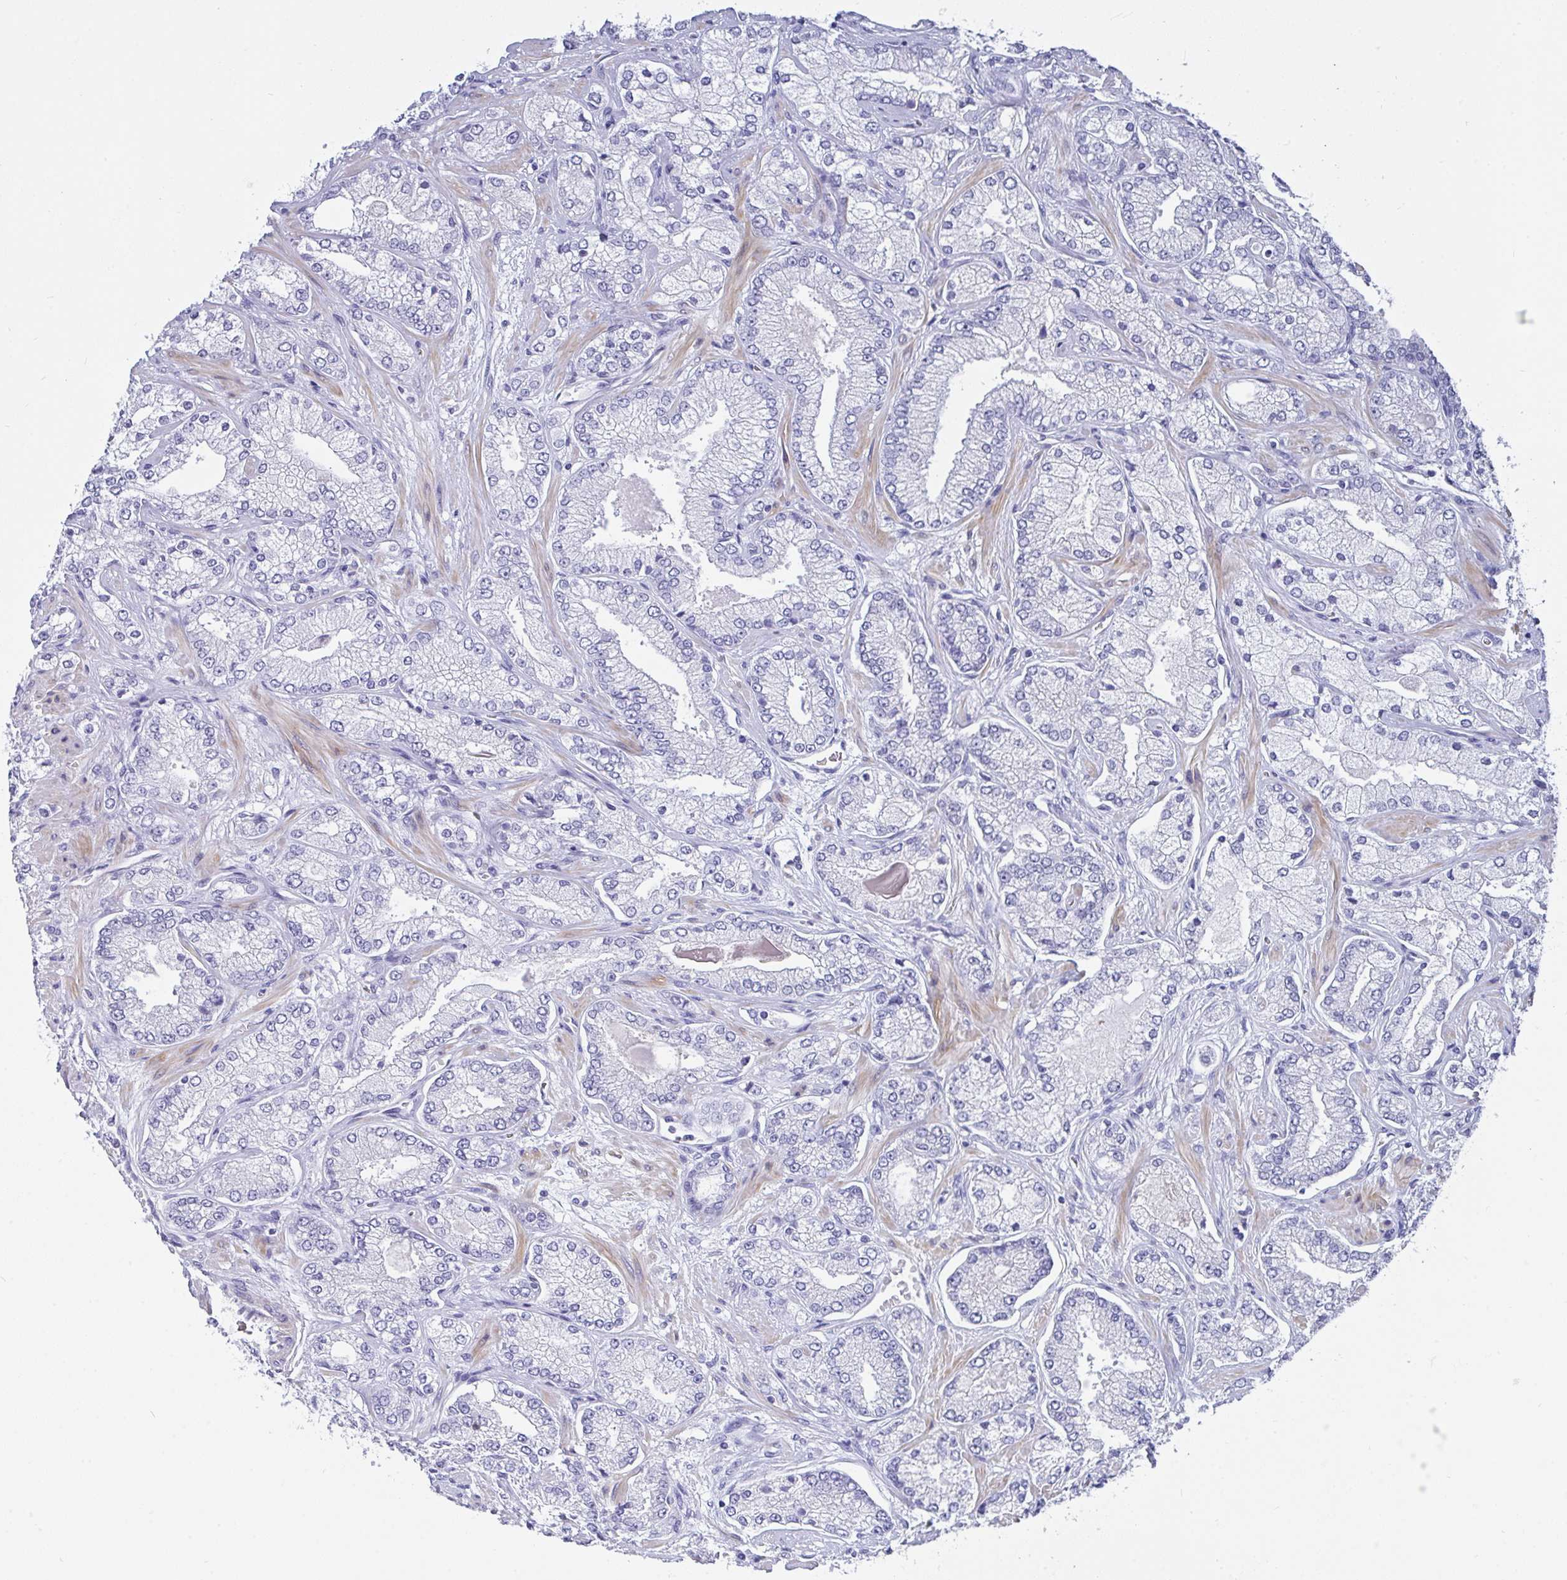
{"staining": {"intensity": "negative", "quantity": "none", "location": "none"}, "tissue": "prostate cancer", "cell_type": "Tumor cells", "image_type": "cancer", "snomed": [{"axis": "morphology", "description": "Normal tissue, NOS"}, {"axis": "morphology", "description": "Adenocarcinoma, High grade"}, {"axis": "topography", "description": "Prostate"}, {"axis": "topography", "description": "Peripheral nerve tissue"}], "caption": "Immunohistochemistry image of human prostate cancer (high-grade adenocarcinoma) stained for a protein (brown), which reveals no expression in tumor cells.", "gene": "FBXL22", "patient": {"sex": "male", "age": 68}}